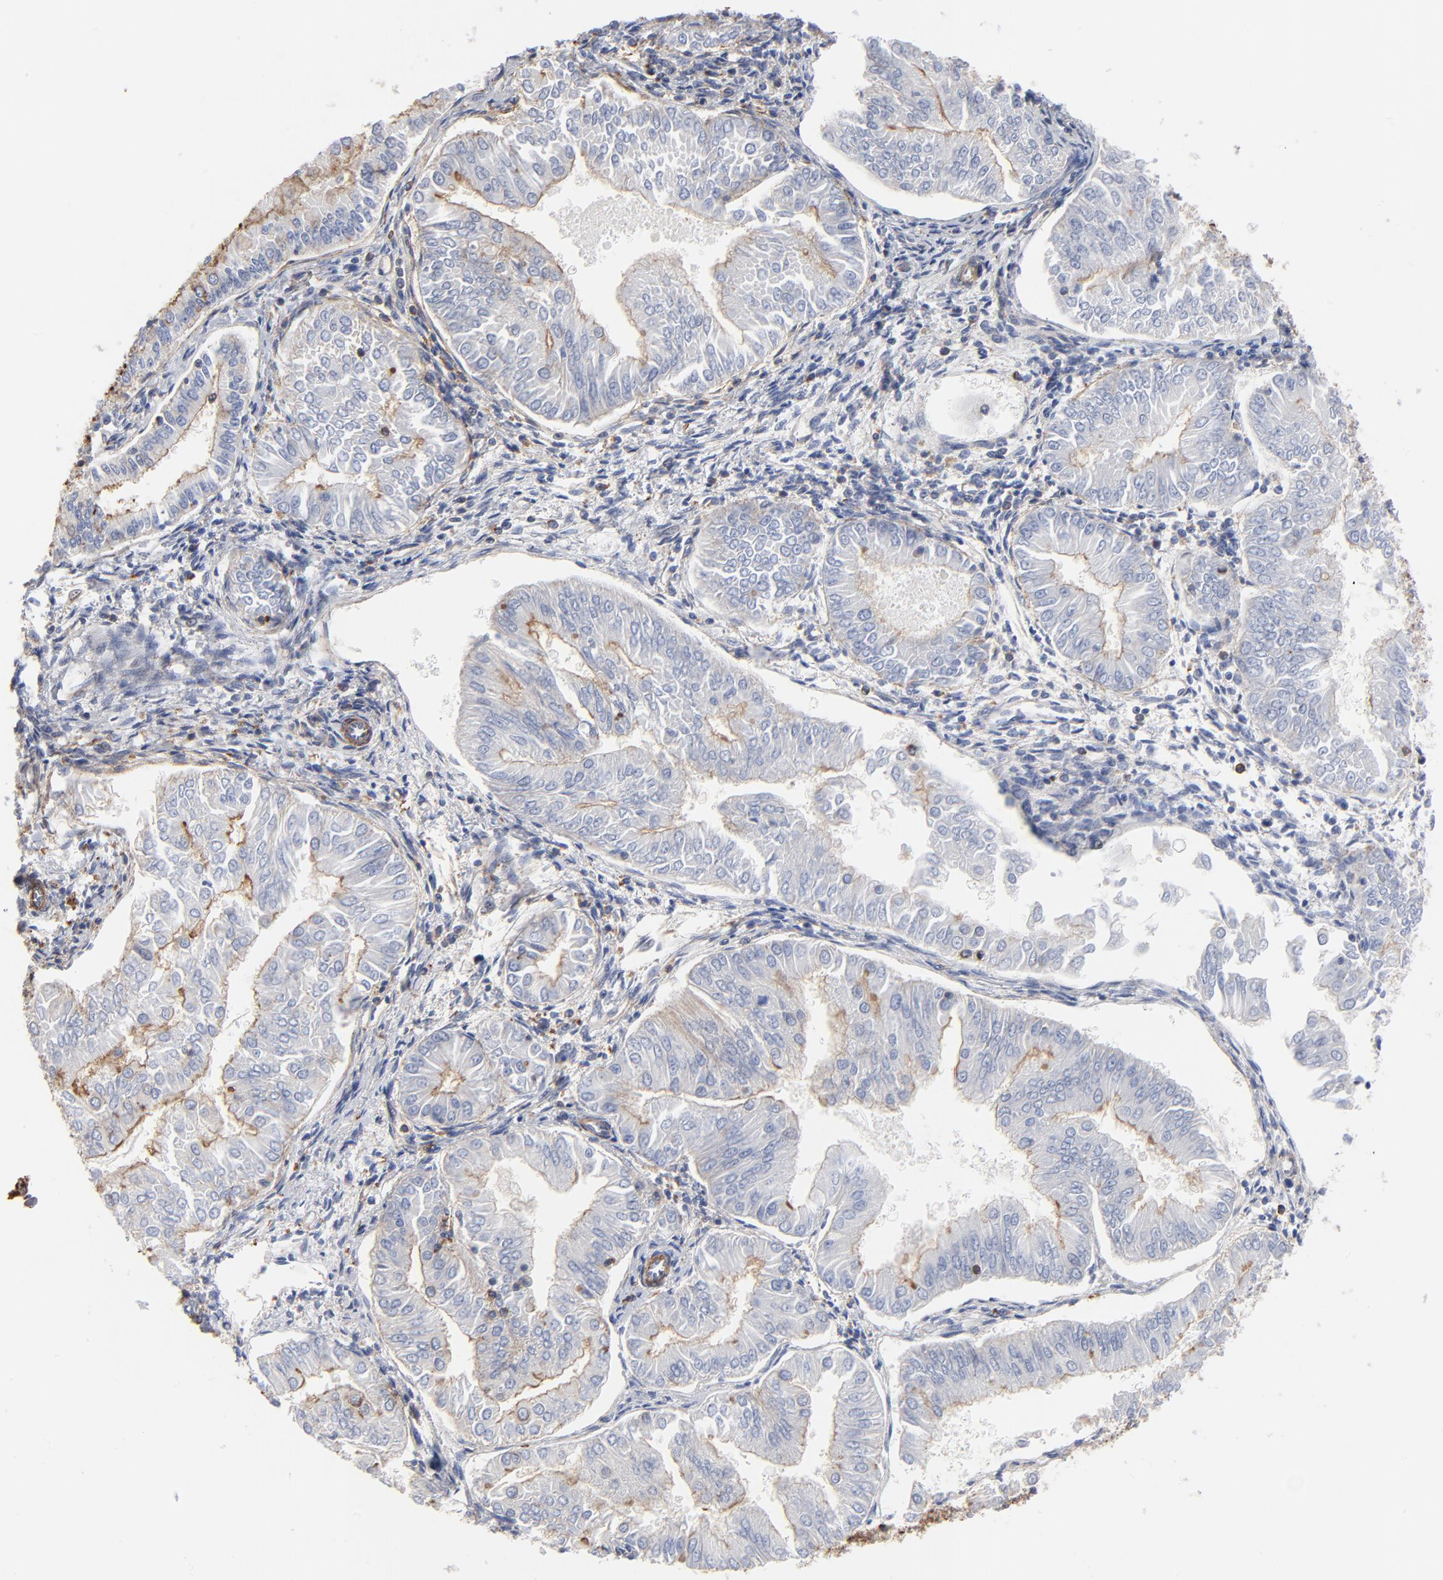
{"staining": {"intensity": "weak", "quantity": "25%-75%", "location": "cytoplasmic/membranous"}, "tissue": "endometrial cancer", "cell_type": "Tumor cells", "image_type": "cancer", "snomed": [{"axis": "morphology", "description": "Adenocarcinoma, NOS"}, {"axis": "topography", "description": "Endometrium"}], "caption": "Human endometrial cancer stained with a protein marker shows weak staining in tumor cells.", "gene": "ACTA2", "patient": {"sex": "female", "age": 53}}